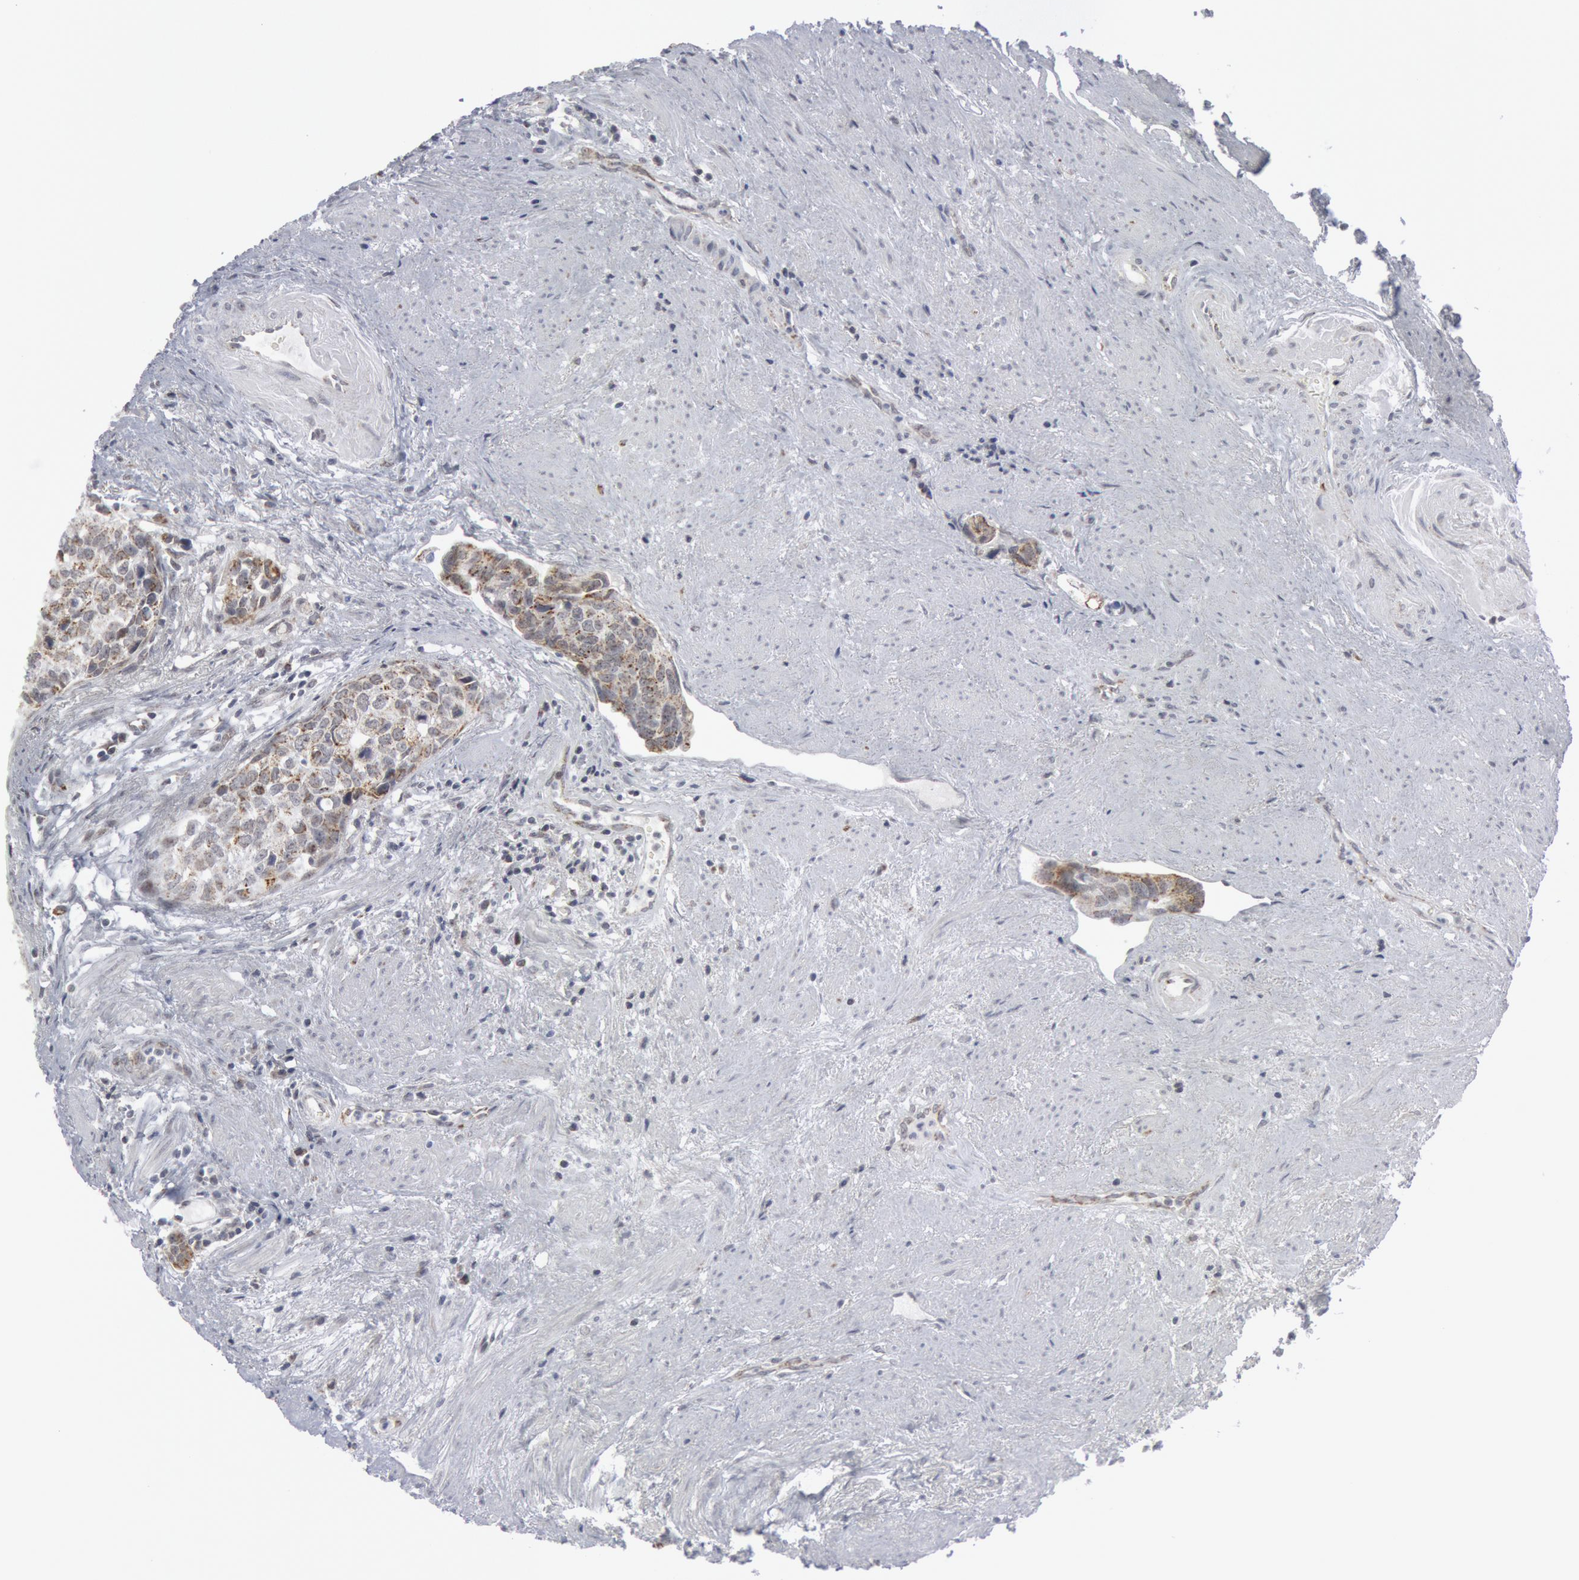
{"staining": {"intensity": "moderate", "quantity": "25%-75%", "location": "cytoplasmic/membranous"}, "tissue": "urothelial cancer", "cell_type": "Tumor cells", "image_type": "cancer", "snomed": [{"axis": "morphology", "description": "Urothelial carcinoma, High grade"}, {"axis": "topography", "description": "Urinary bladder"}], "caption": "This image displays immunohistochemistry (IHC) staining of human urothelial carcinoma (high-grade), with medium moderate cytoplasmic/membranous positivity in about 25%-75% of tumor cells.", "gene": "CASP9", "patient": {"sex": "male", "age": 81}}